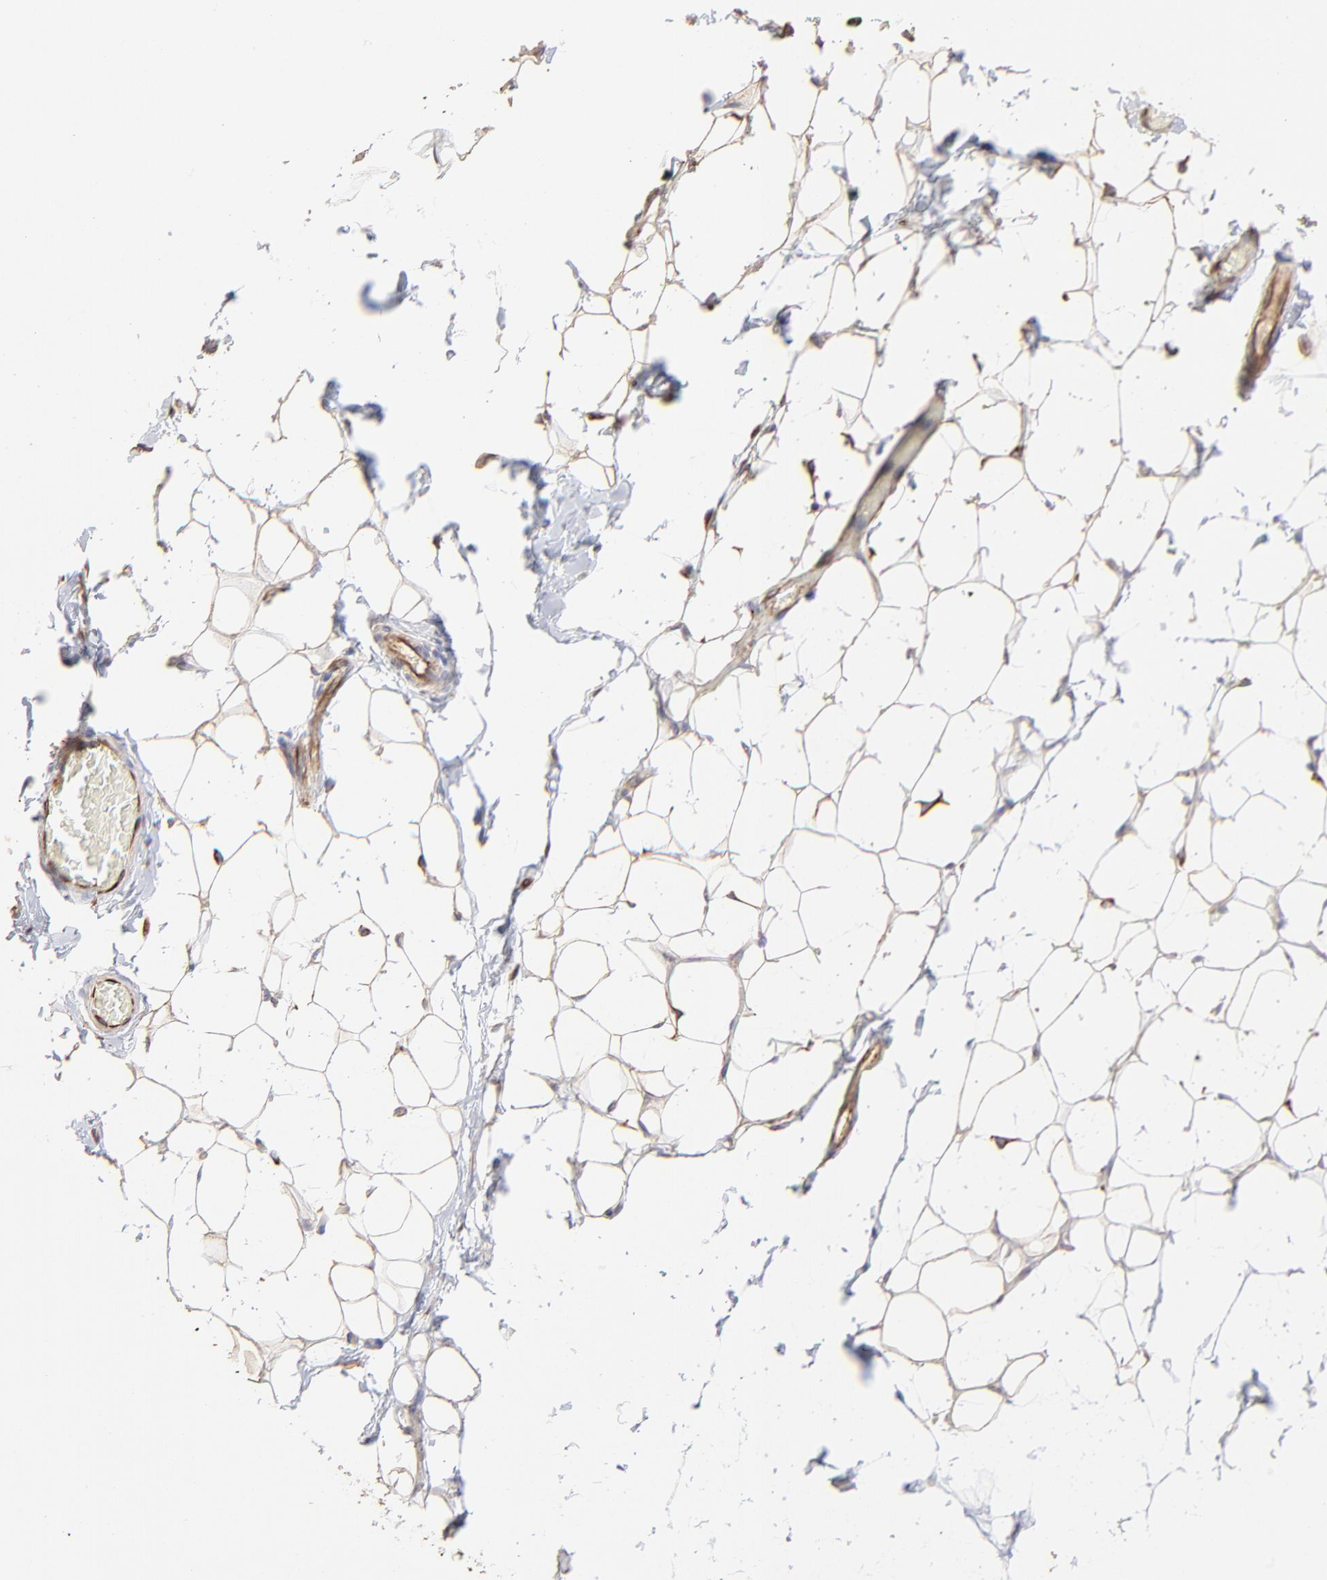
{"staining": {"intensity": "negative", "quantity": "none", "location": "none"}, "tissue": "adipose tissue", "cell_type": "Adipocytes", "image_type": "normal", "snomed": [{"axis": "morphology", "description": "Normal tissue, NOS"}, {"axis": "topography", "description": "Soft tissue"}], "caption": "This is an immunohistochemistry (IHC) histopathology image of normal human adipose tissue. There is no expression in adipocytes.", "gene": "COX8C", "patient": {"sex": "male", "age": 26}}